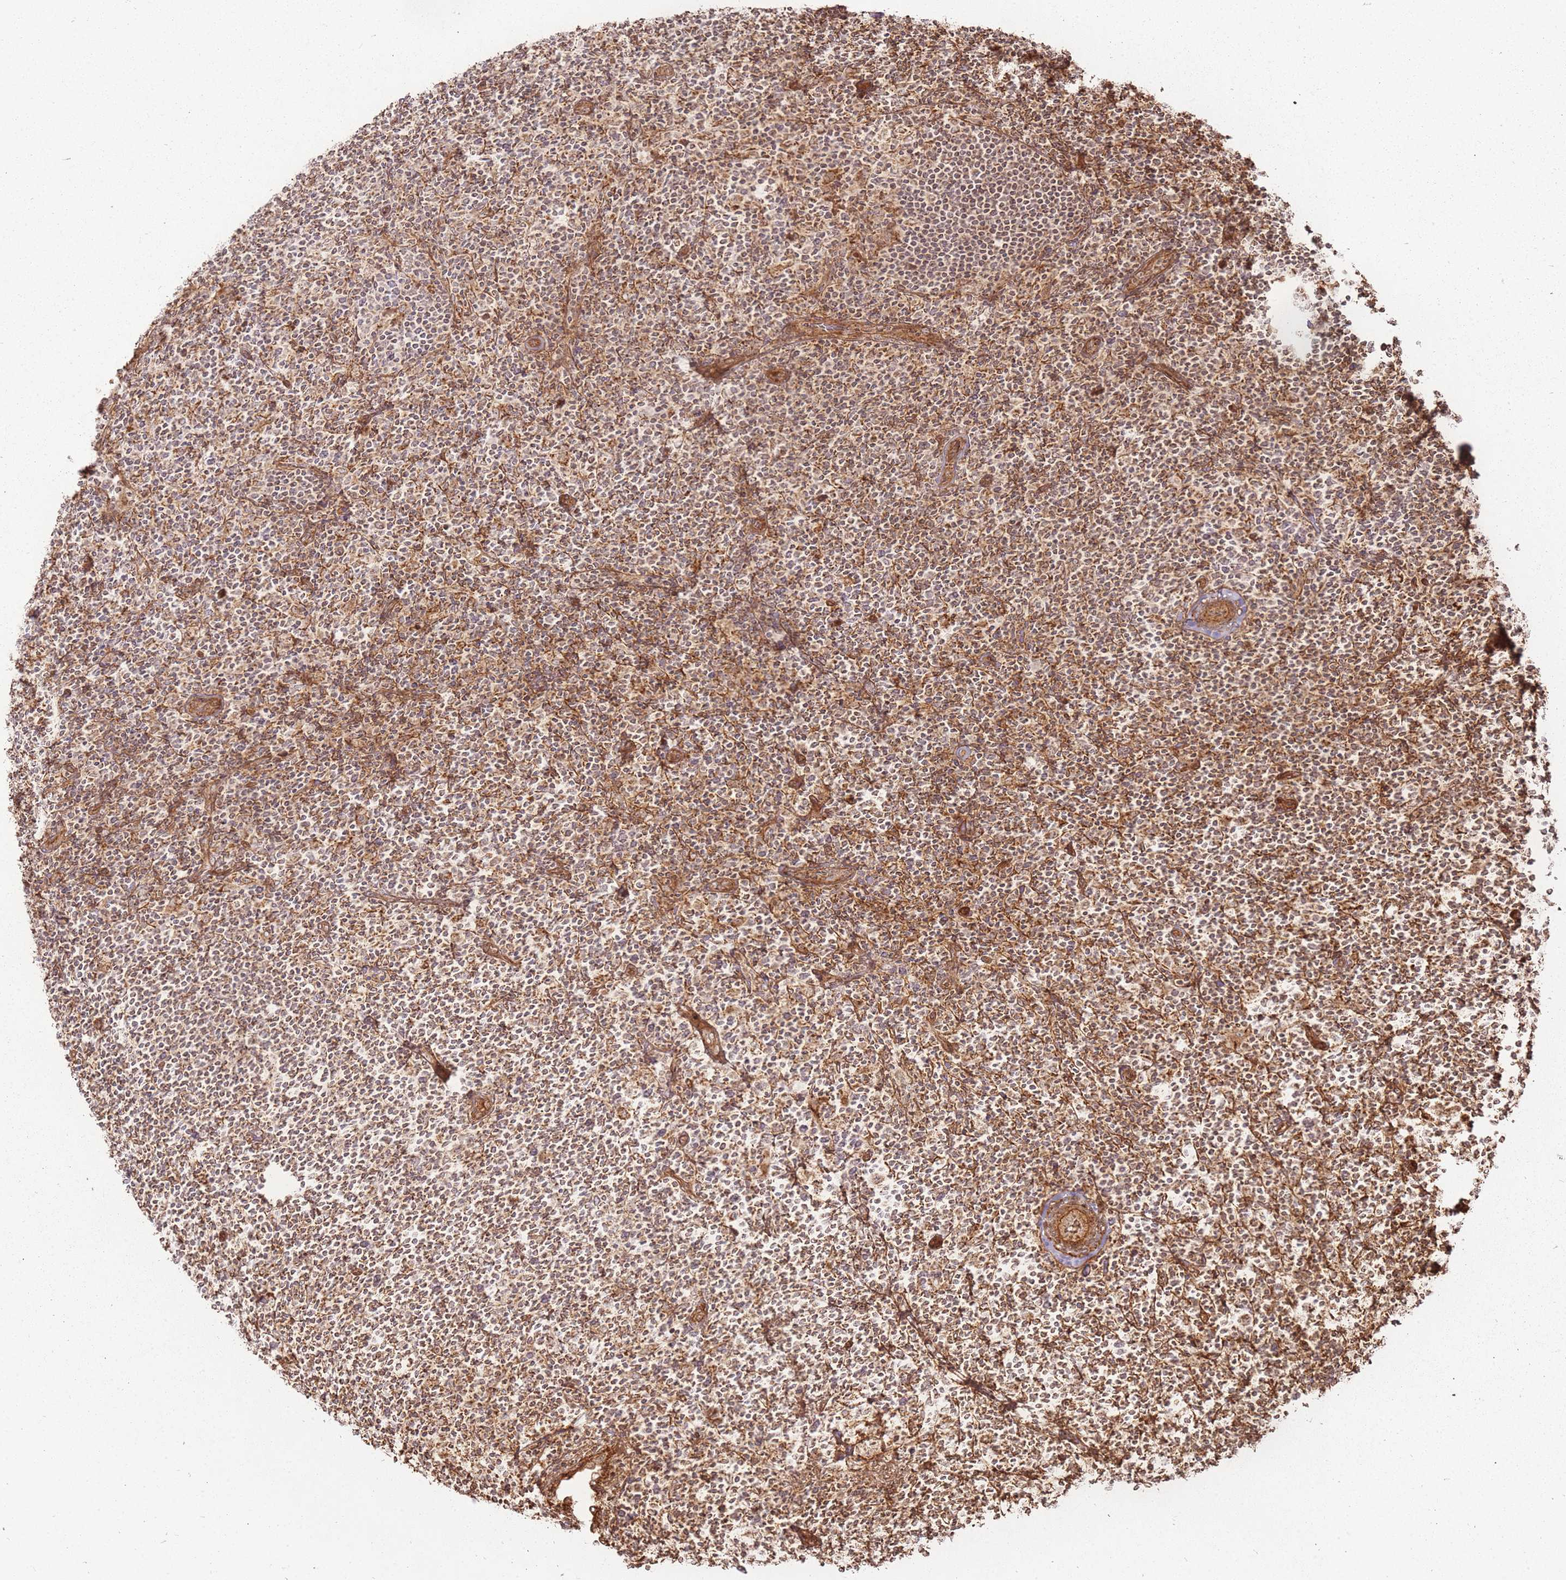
{"staining": {"intensity": "moderate", "quantity": ">75%", "location": "cytoplasmic/membranous"}, "tissue": "lymphoma", "cell_type": "Tumor cells", "image_type": "cancer", "snomed": [{"axis": "morphology", "description": "Hodgkin's disease, NOS"}, {"axis": "topography", "description": "Lymph node"}], "caption": "High-magnification brightfield microscopy of lymphoma stained with DAB (brown) and counterstained with hematoxylin (blue). tumor cells exhibit moderate cytoplasmic/membranous staining is seen in about>75% of cells.", "gene": "MRPS6", "patient": {"sex": "female", "age": 57}}